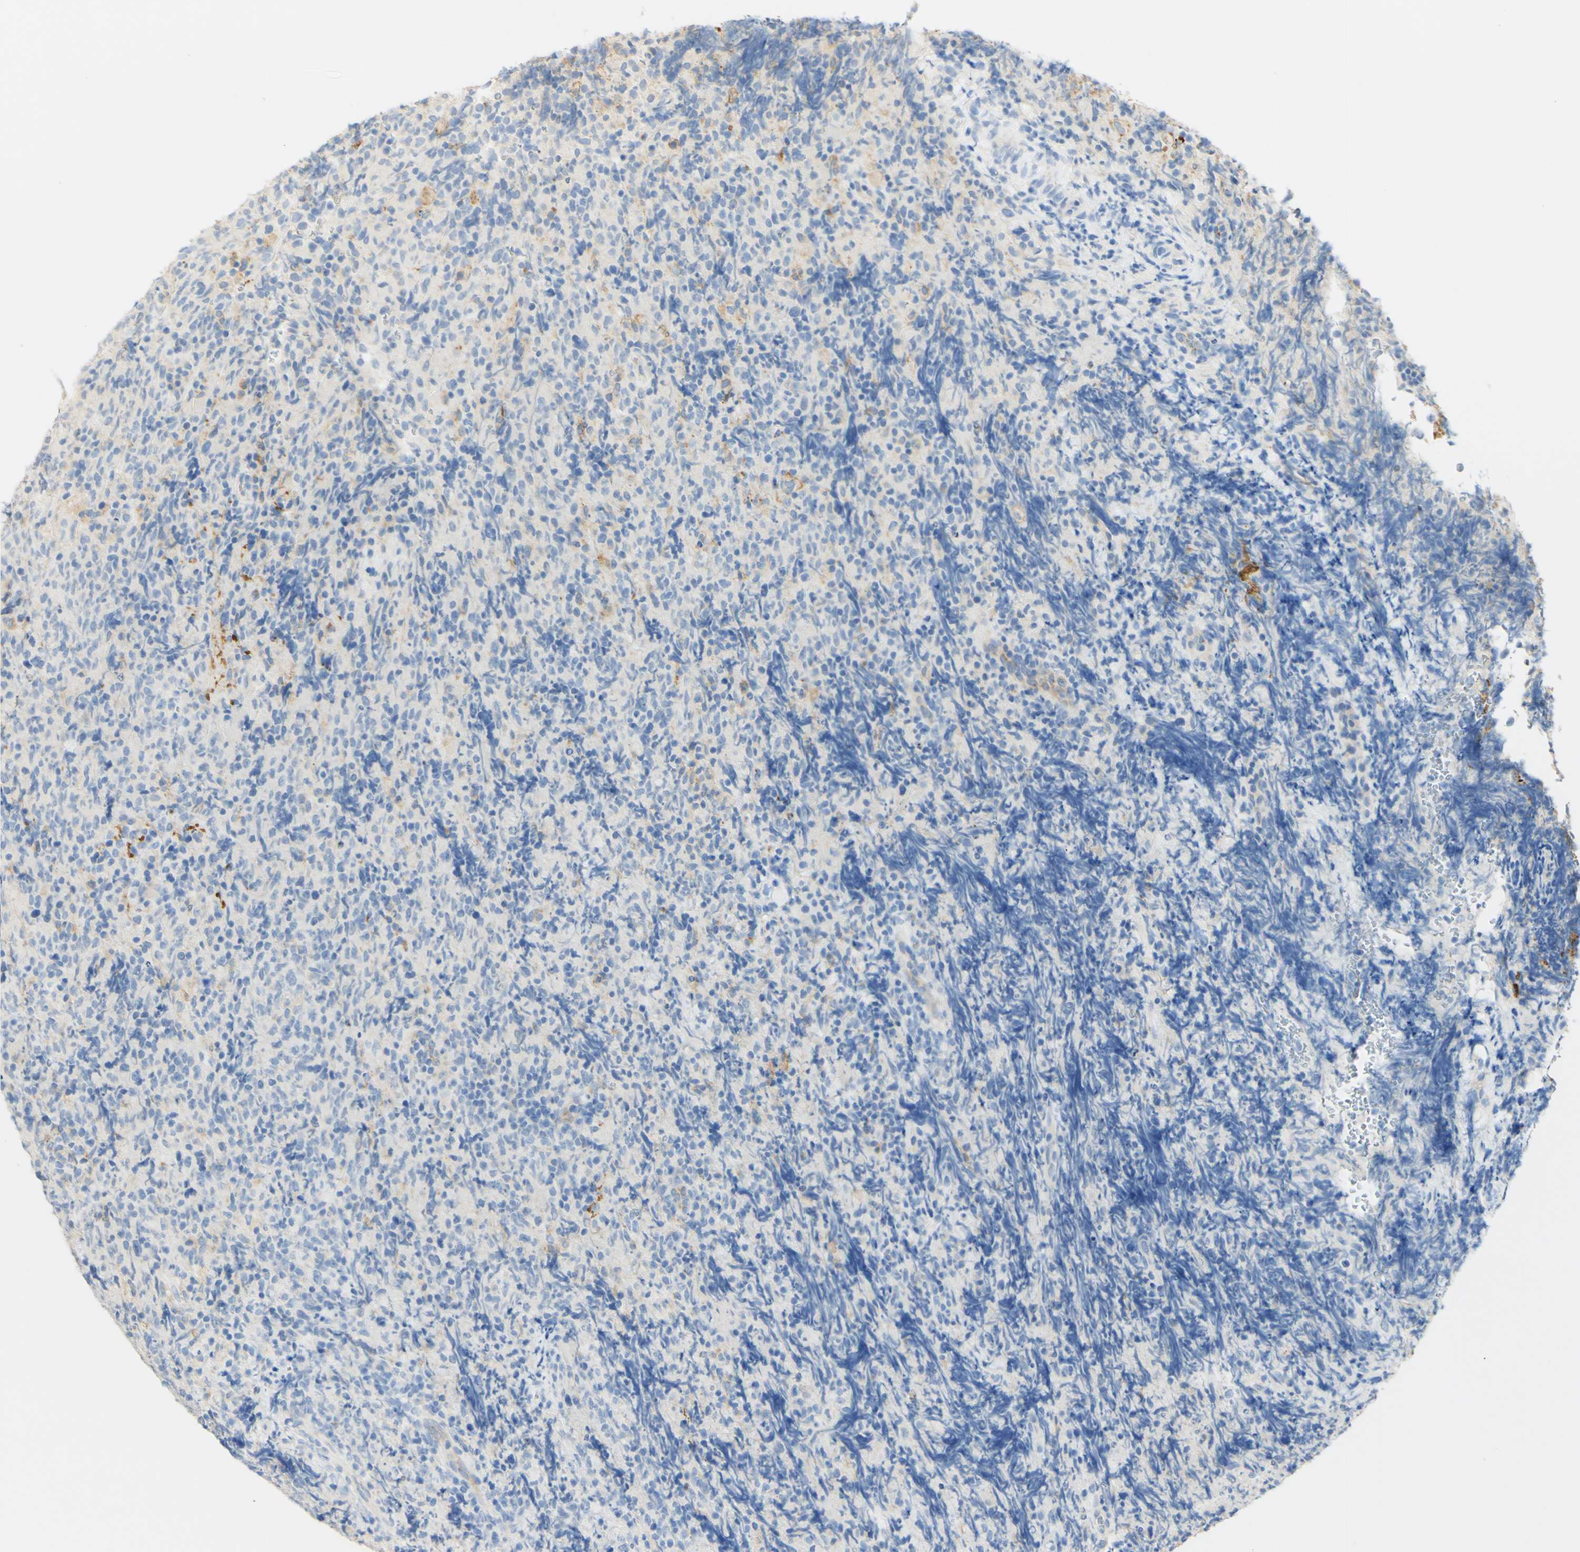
{"staining": {"intensity": "negative", "quantity": "none", "location": "none"}, "tissue": "lymphoma", "cell_type": "Tumor cells", "image_type": "cancer", "snomed": [{"axis": "morphology", "description": "Malignant lymphoma, non-Hodgkin's type, High grade"}, {"axis": "topography", "description": "Tonsil"}], "caption": "Tumor cells show no significant staining in lymphoma.", "gene": "FCGRT", "patient": {"sex": "female", "age": 36}}